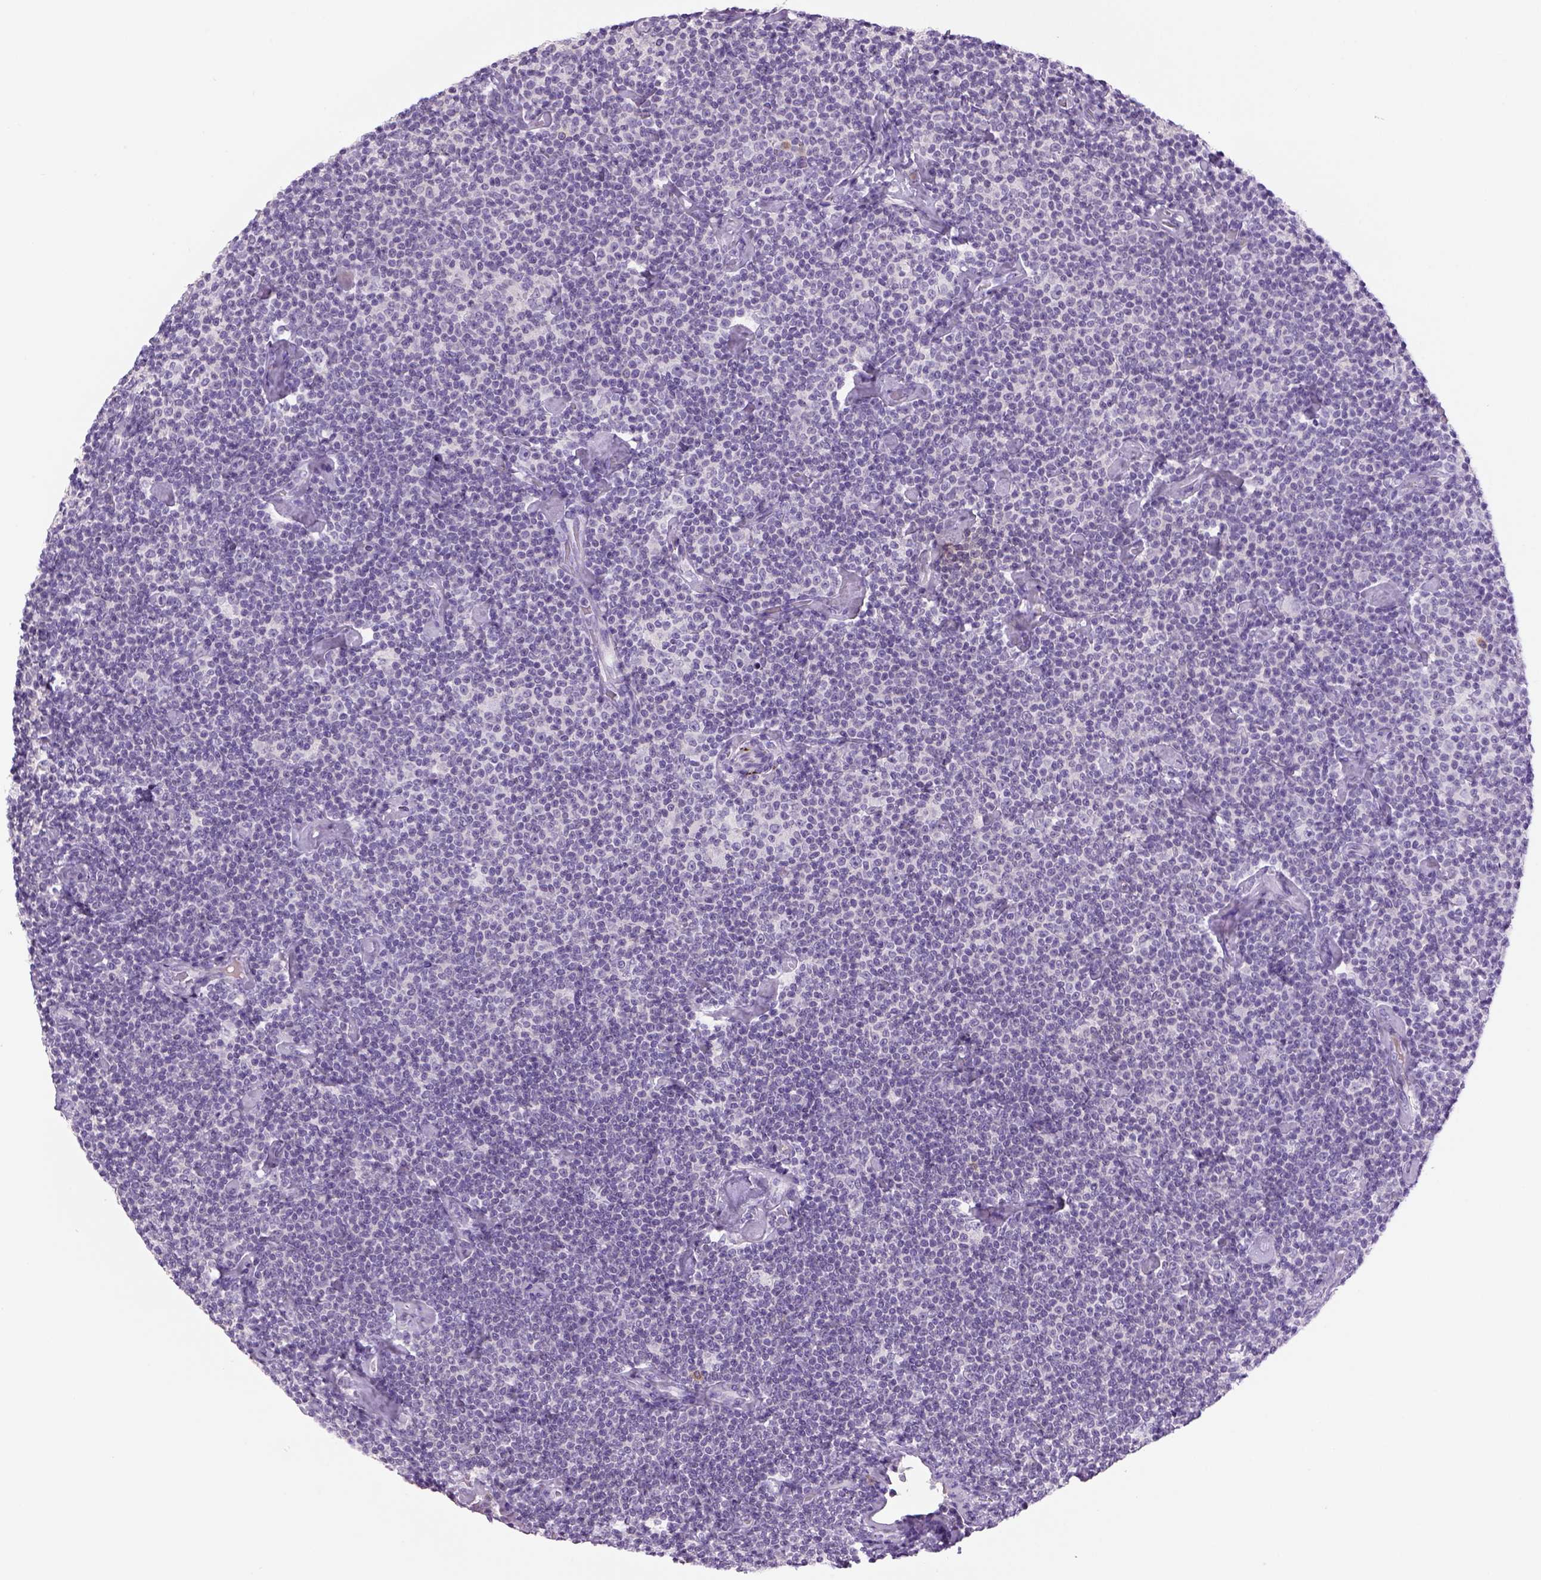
{"staining": {"intensity": "negative", "quantity": "none", "location": "none"}, "tissue": "lymphoma", "cell_type": "Tumor cells", "image_type": "cancer", "snomed": [{"axis": "morphology", "description": "Malignant lymphoma, non-Hodgkin's type, Low grade"}, {"axis": "topography", "description": "Lymph node"}], "caption": "Photomicrograph shows no protein staining in tumor cells of lymphoma tissue.", "gene": "DBH", "patient": {"sex": "male", "age": 81}}